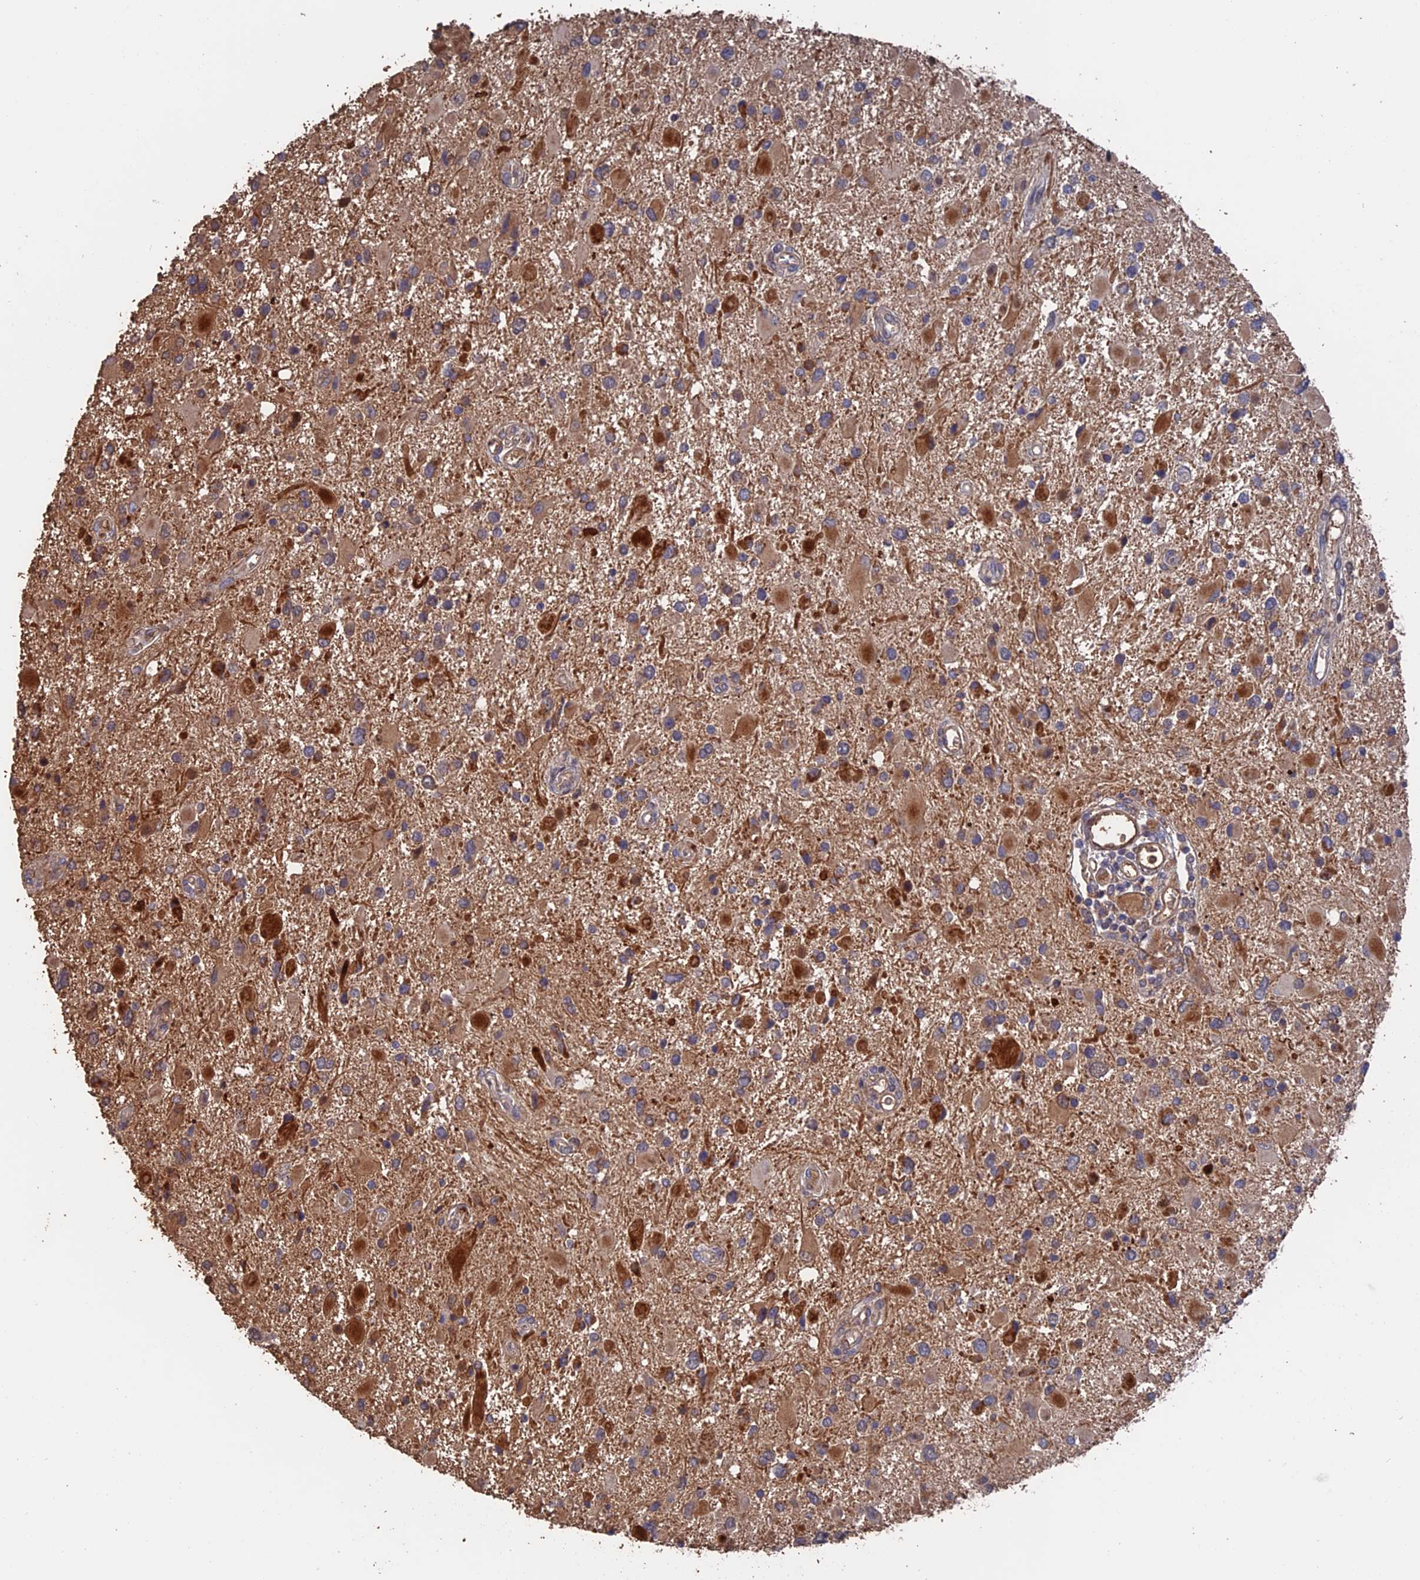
{"staining": {"intensity": "moderate", "quantity": "<25%", "location": "cytoplasmic/membranous"}, "tissue": "glioma", "cell_type": "Tumor cells", "image_type": "cancer", "snomed": [{"axis": "morphology", "description": "Glioma, malignant, High grade"}, {"axis": "topography", "description": "Brain"}], "caption": "Human malignant glioma (high-grade) stained with a protein marker shows moderate staining in tumor cells.", "gene": "HPF1", "patient": {"sex": "male", "age": 53}}